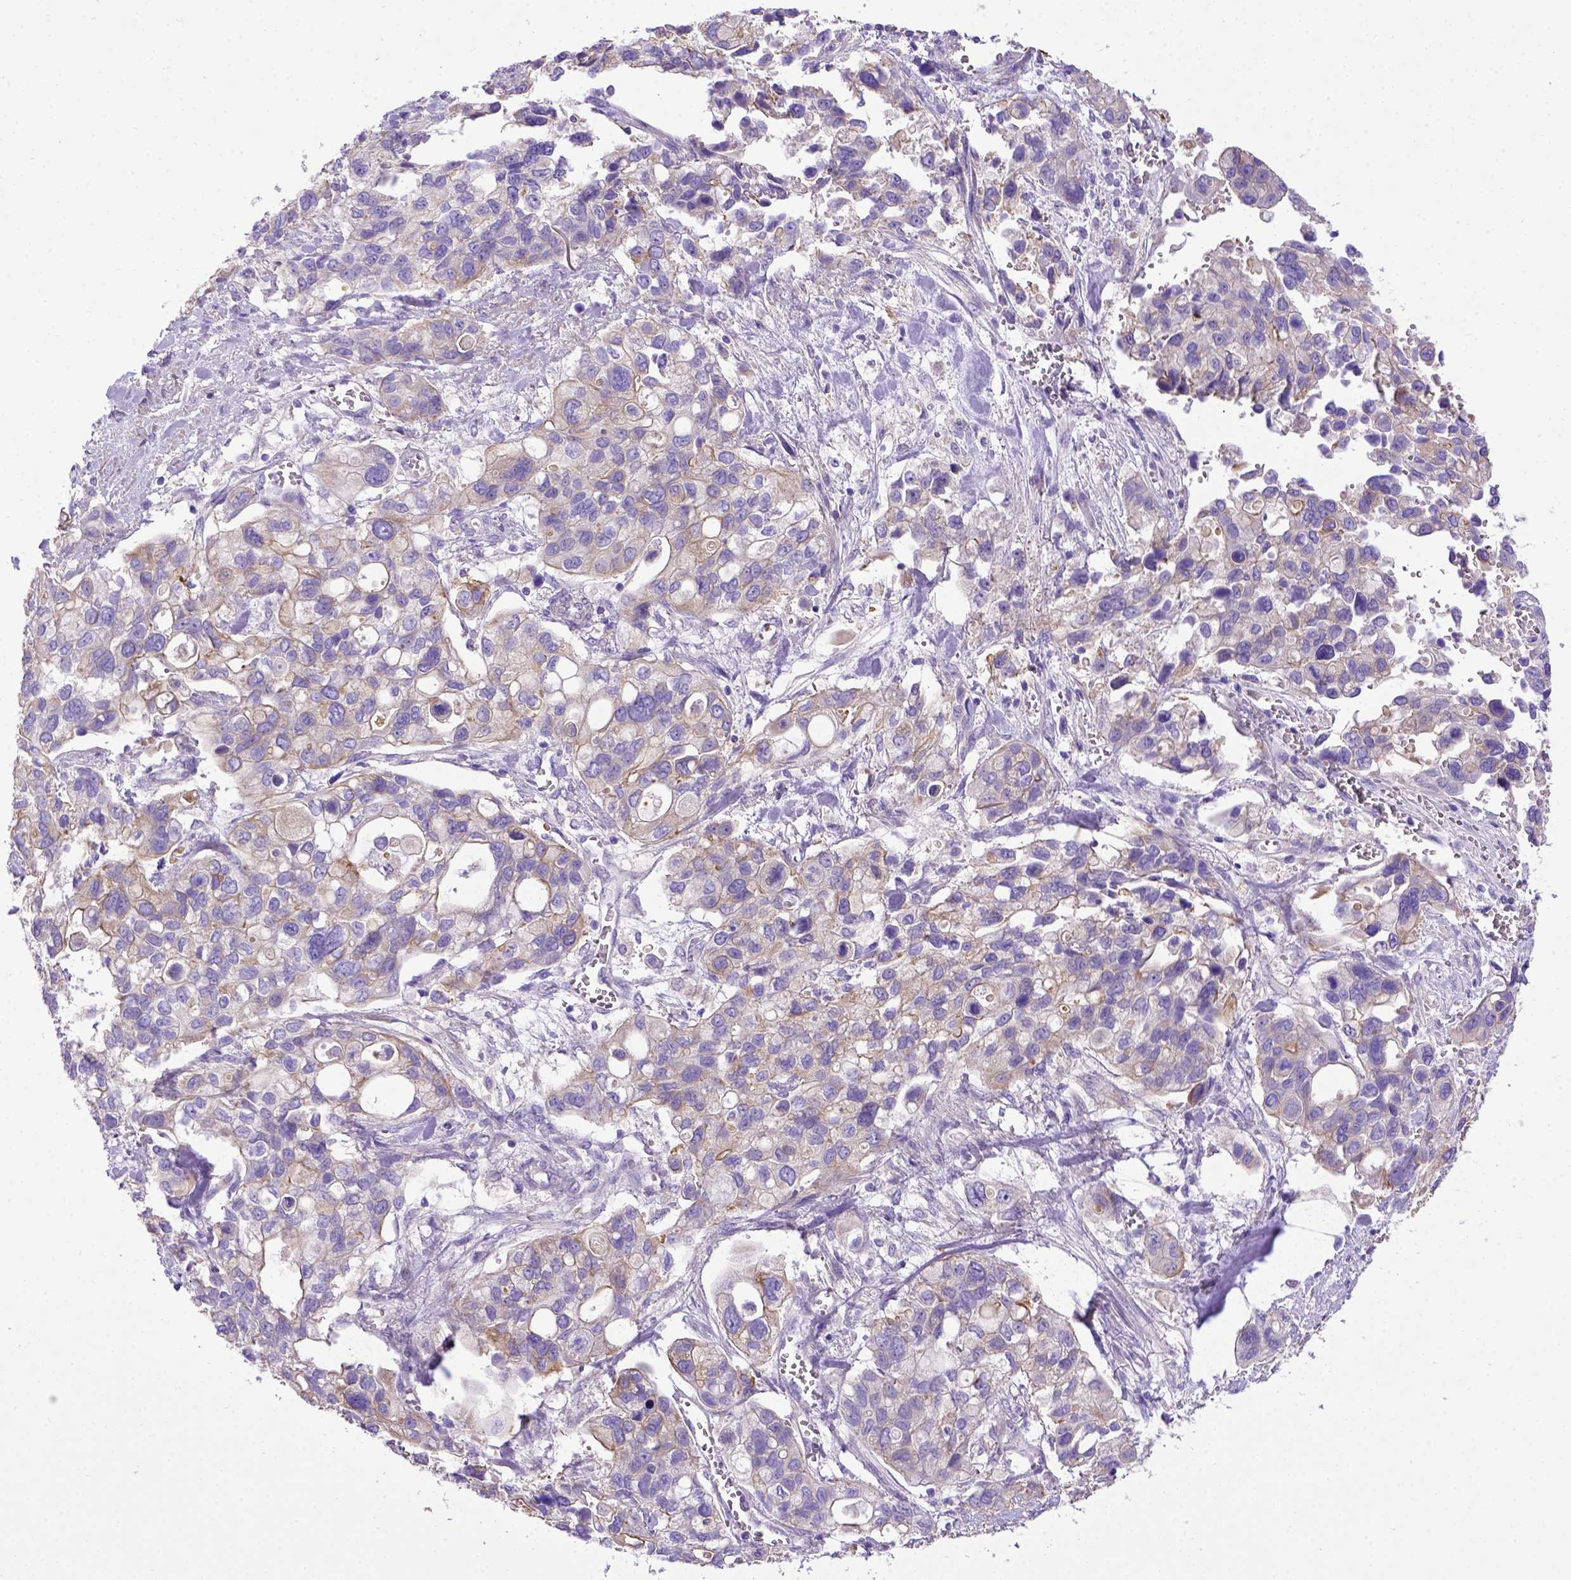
{"staining": {"intensity": "weak", "quantity": "<25%", "location": "cytoplasmic/membranous"}, "tissue": "stomach cancer", "cell_type": "Tumor cells", "image_type": "cancer", "snomed": [{"axis": "morphology", "description": "Adenocarcinoma, NOS"}, {"axis": "topography", "description": "Stomach, upper"}], "caption": "This is an immunohistochemistry image of human adenocarcinoma (stomach). There is no staining in tumor cells.", "gene": "ADAM12", "patient": {"sex": "female", "age": 81}}